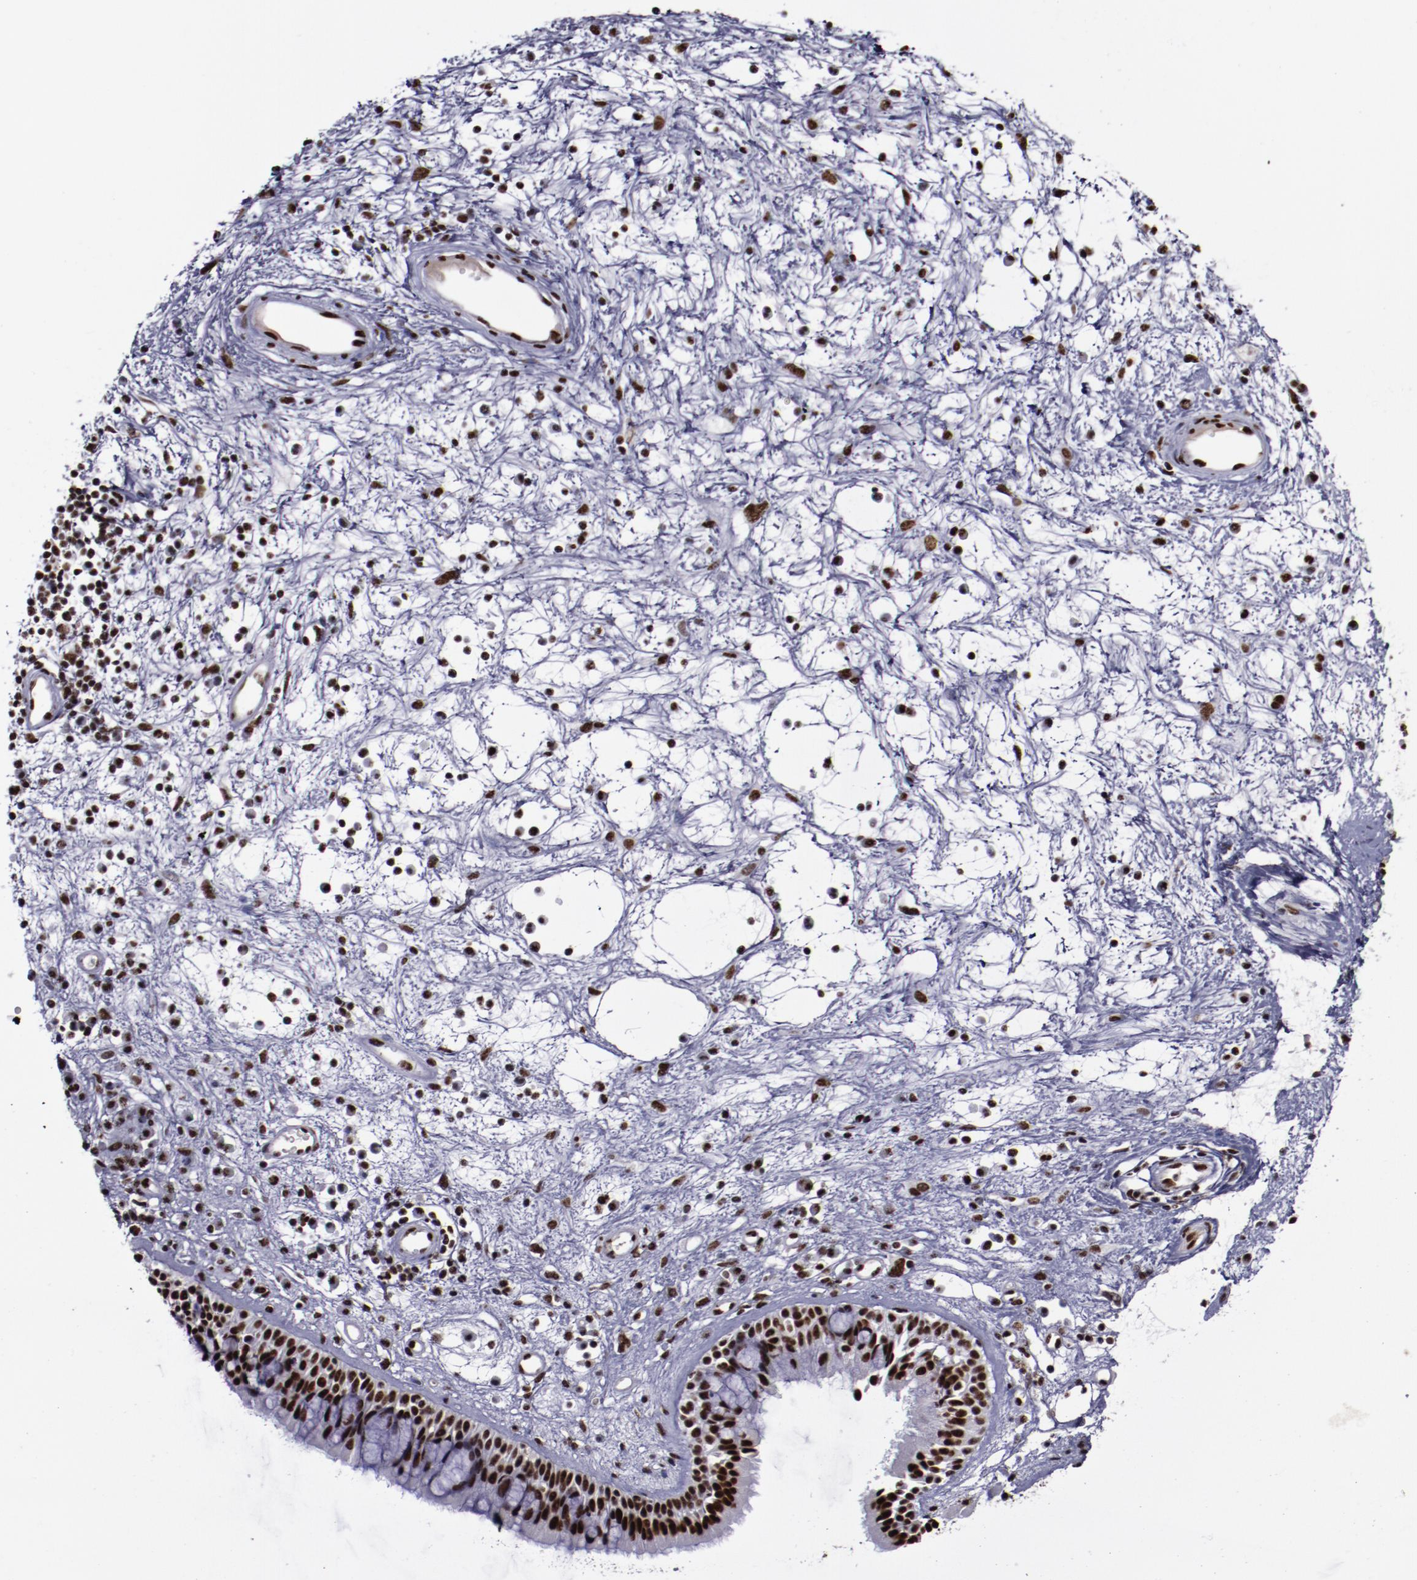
{"staining": {"intensity": "strong", "quantity": ">75%", "location": "nuclear"}, "tissue": "nasopharynx", "cell_type": "Respiratory epithelial cells", "image_type": "normal", "snomed": [{"axis": "morphology", "description": "Normal tissue, NOS"}, {"axis": "morphology", "description": "Inflammation, NOS"}, {"axis": "topography", "description": "Nasopharynx"}], "caption": "IHC histopathology image of benign nasopharynx: nasopharynx stained using IHC exhibits high levels of strong protein expression localized specifically in the nuclear of respiratory epithelial cells, appearing as a nuclear brown color.", "gene": "ERH", "patient": {"sex": "male", "age": 48}}